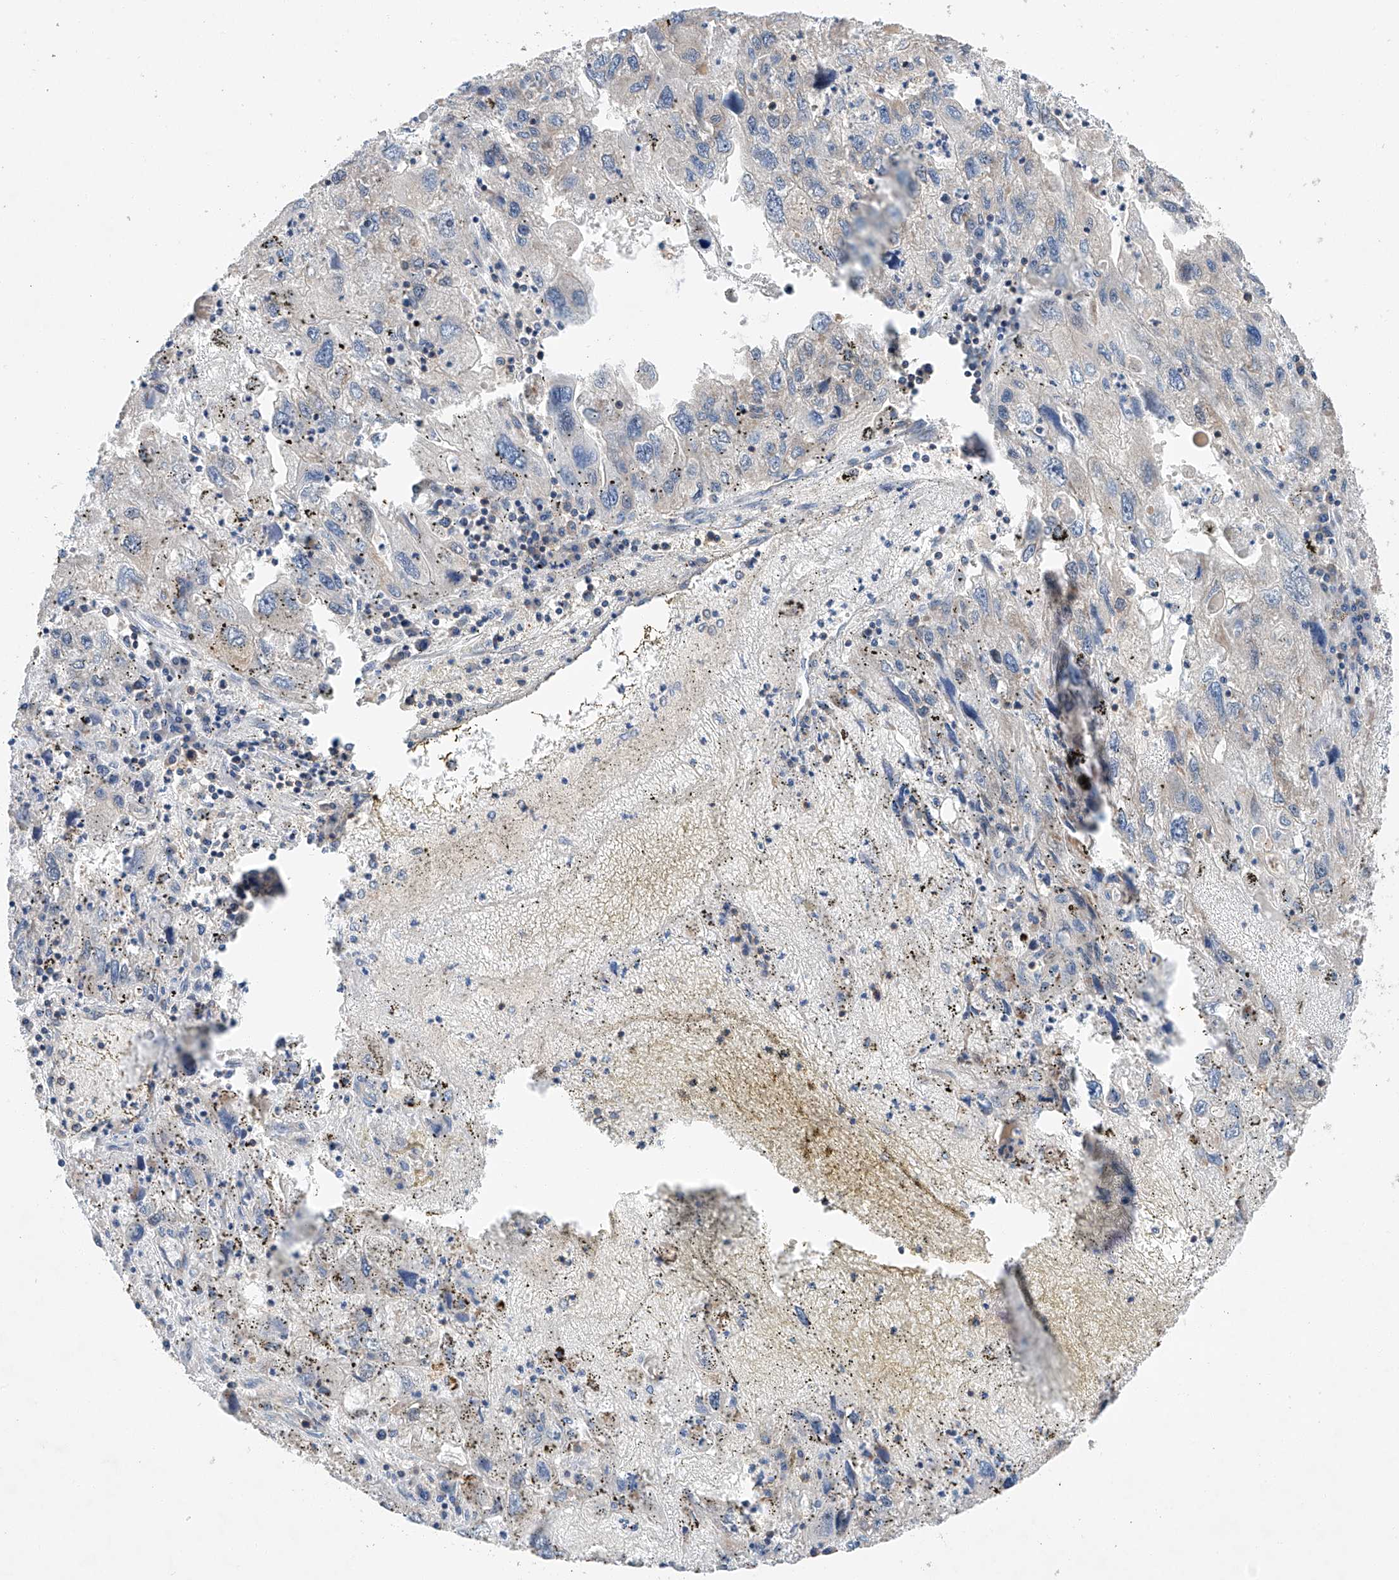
{"staining": {"intensity": "weak", "quantity": "<25%", "location": "cytoplasmic/membranous"}, "tissue": "endometrial cancer", "cell_type": "Tumor cells", "image_type": "cancer", "snomed": [{"axis": "morphology", "description": "Adenocarcinoma, NOS"}, {"axis": "topography", "description": "Endometrium"}], "caption": "The micrograph exhibits no significant expression in tumor cells of endometrial adenocarcinoma.", "gene": "RUSC1", "patient": {"sex": "female", "age": 49}}